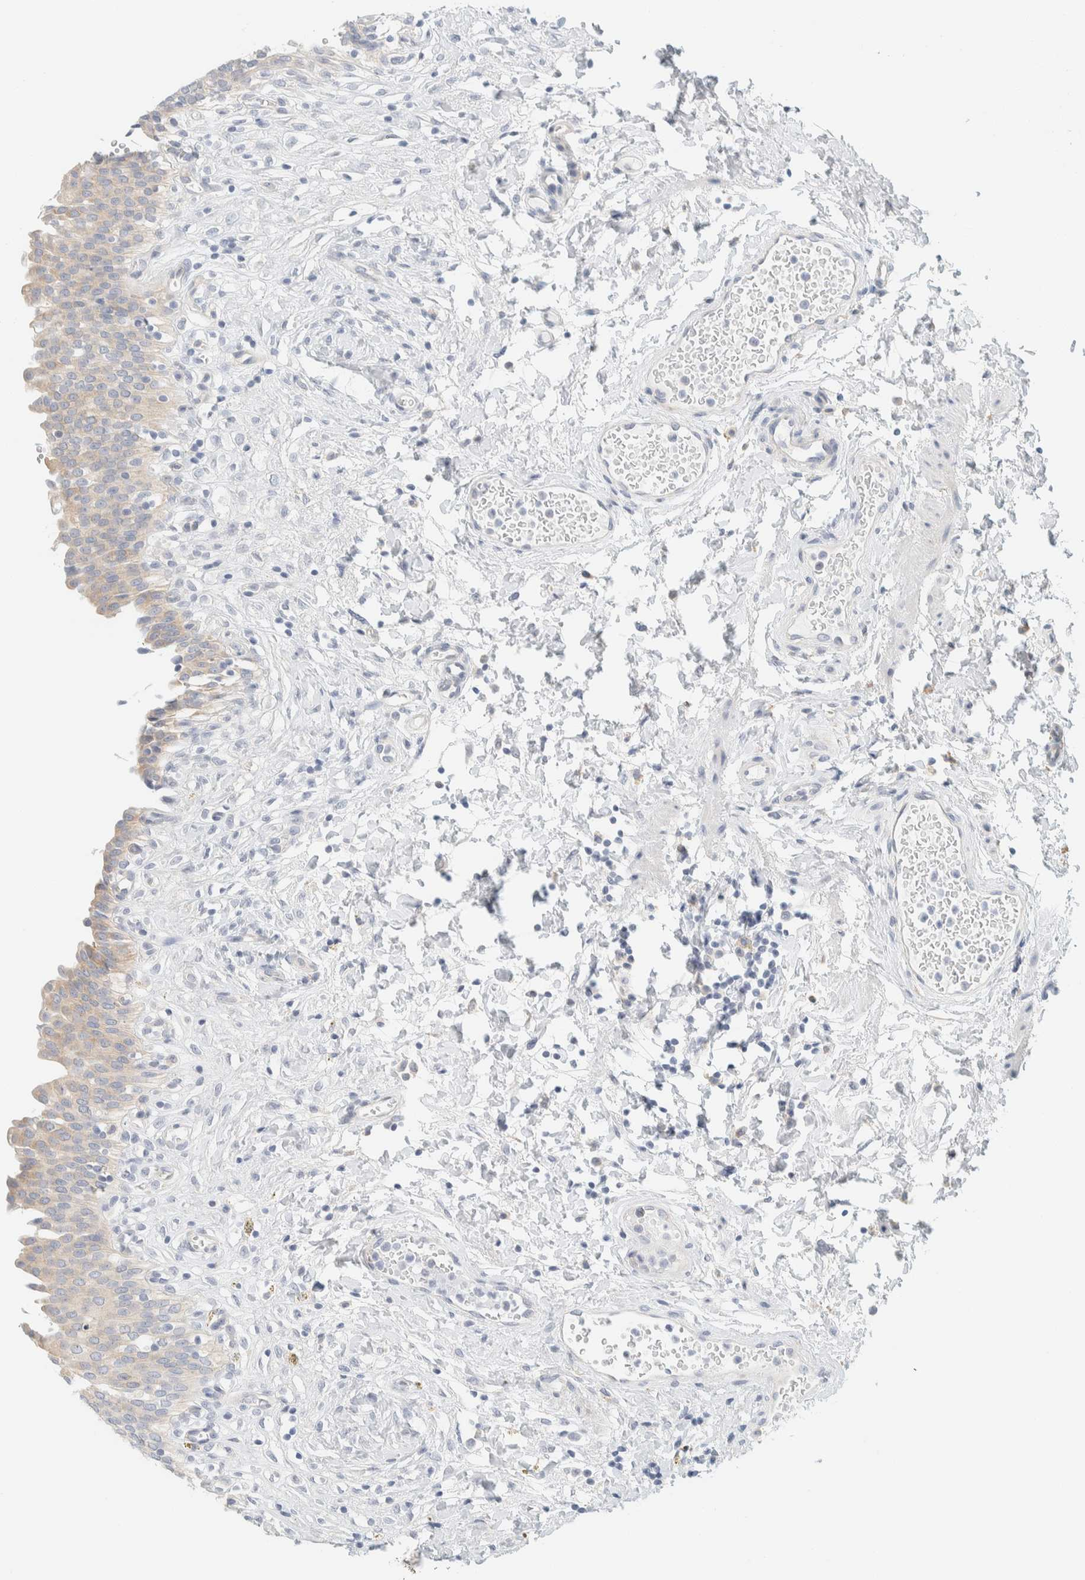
{"staining": {"intensity": "weak", "quantity": ">75%", "location": "cytoplasmic/membranous"}, "tissue": "urinary bladder", "cell_type": "Urothelial cells", "image_type": "normal", "snomed": [{"axis": "morphology", "description": "Urothelial carcinoma, High grade"}, {"axis": "topography", "description": "Urinary bladder"}], "caption": "Weak cytoplasmic/membranous staining for a protein is seen in about >75% of urothelial cells of benign urinary bladder using immunohistochemistry.", "gene": "AARSD1", "patient": {"sex": "male", "age": 46}}